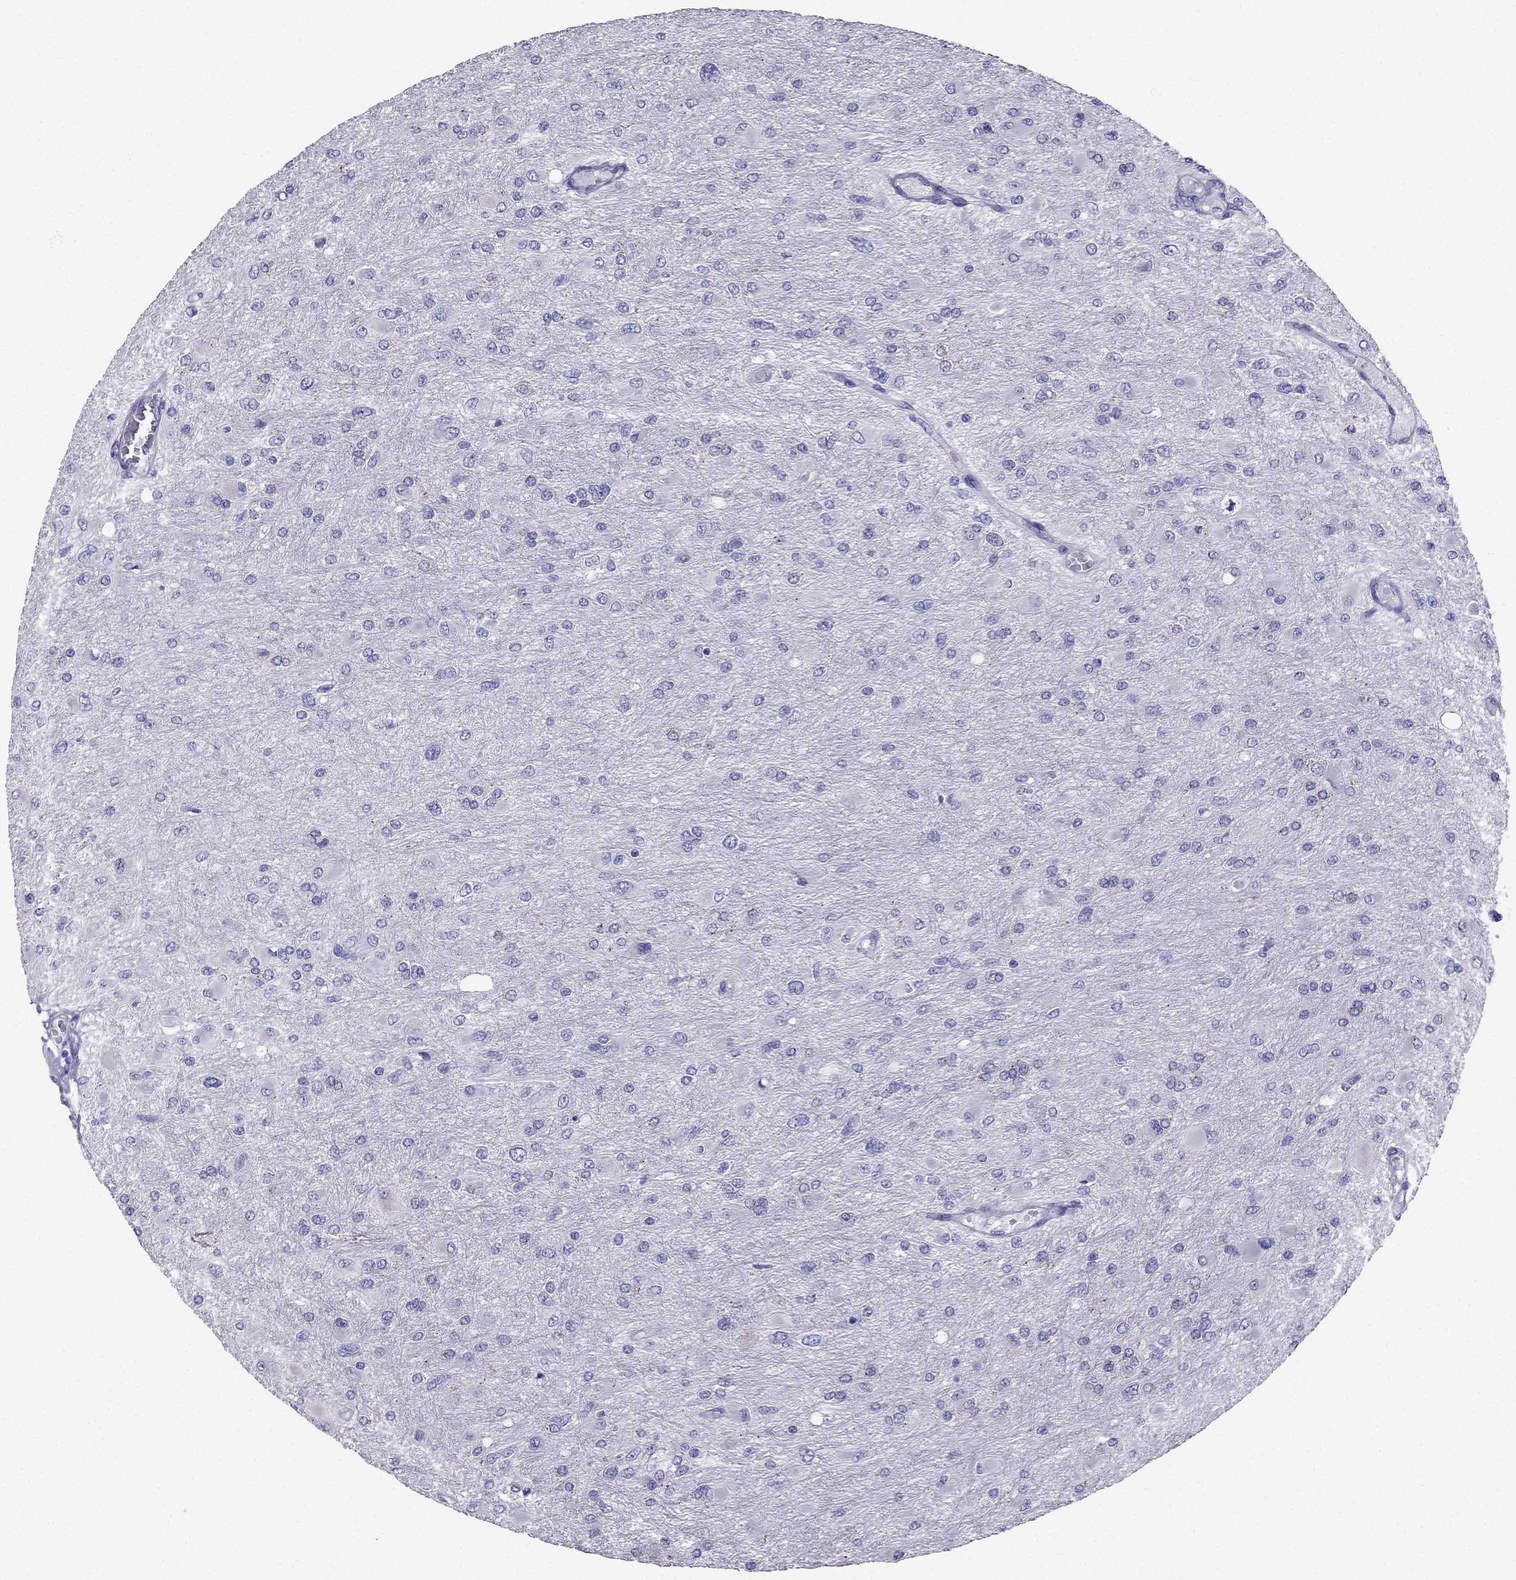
{"staining": {"intensity": "negative", "quantity": "none", "location": "none"}, "tissue": "glioma", "cell_type": "Tumor cells", "image_type": "cancer", "snomed": [{"axis": "morphology", "description": "Glioma, malignant, High grade"}, {"axis": "topography", "description": "Cerebral cortex"}], "caption": "High power microscopy photomicrograph of an IHC histopathology image of glioma, revealing no significant staining in tumor cells.", "gene": "PTH", "patient": {"sex": "female", "age": 36}}